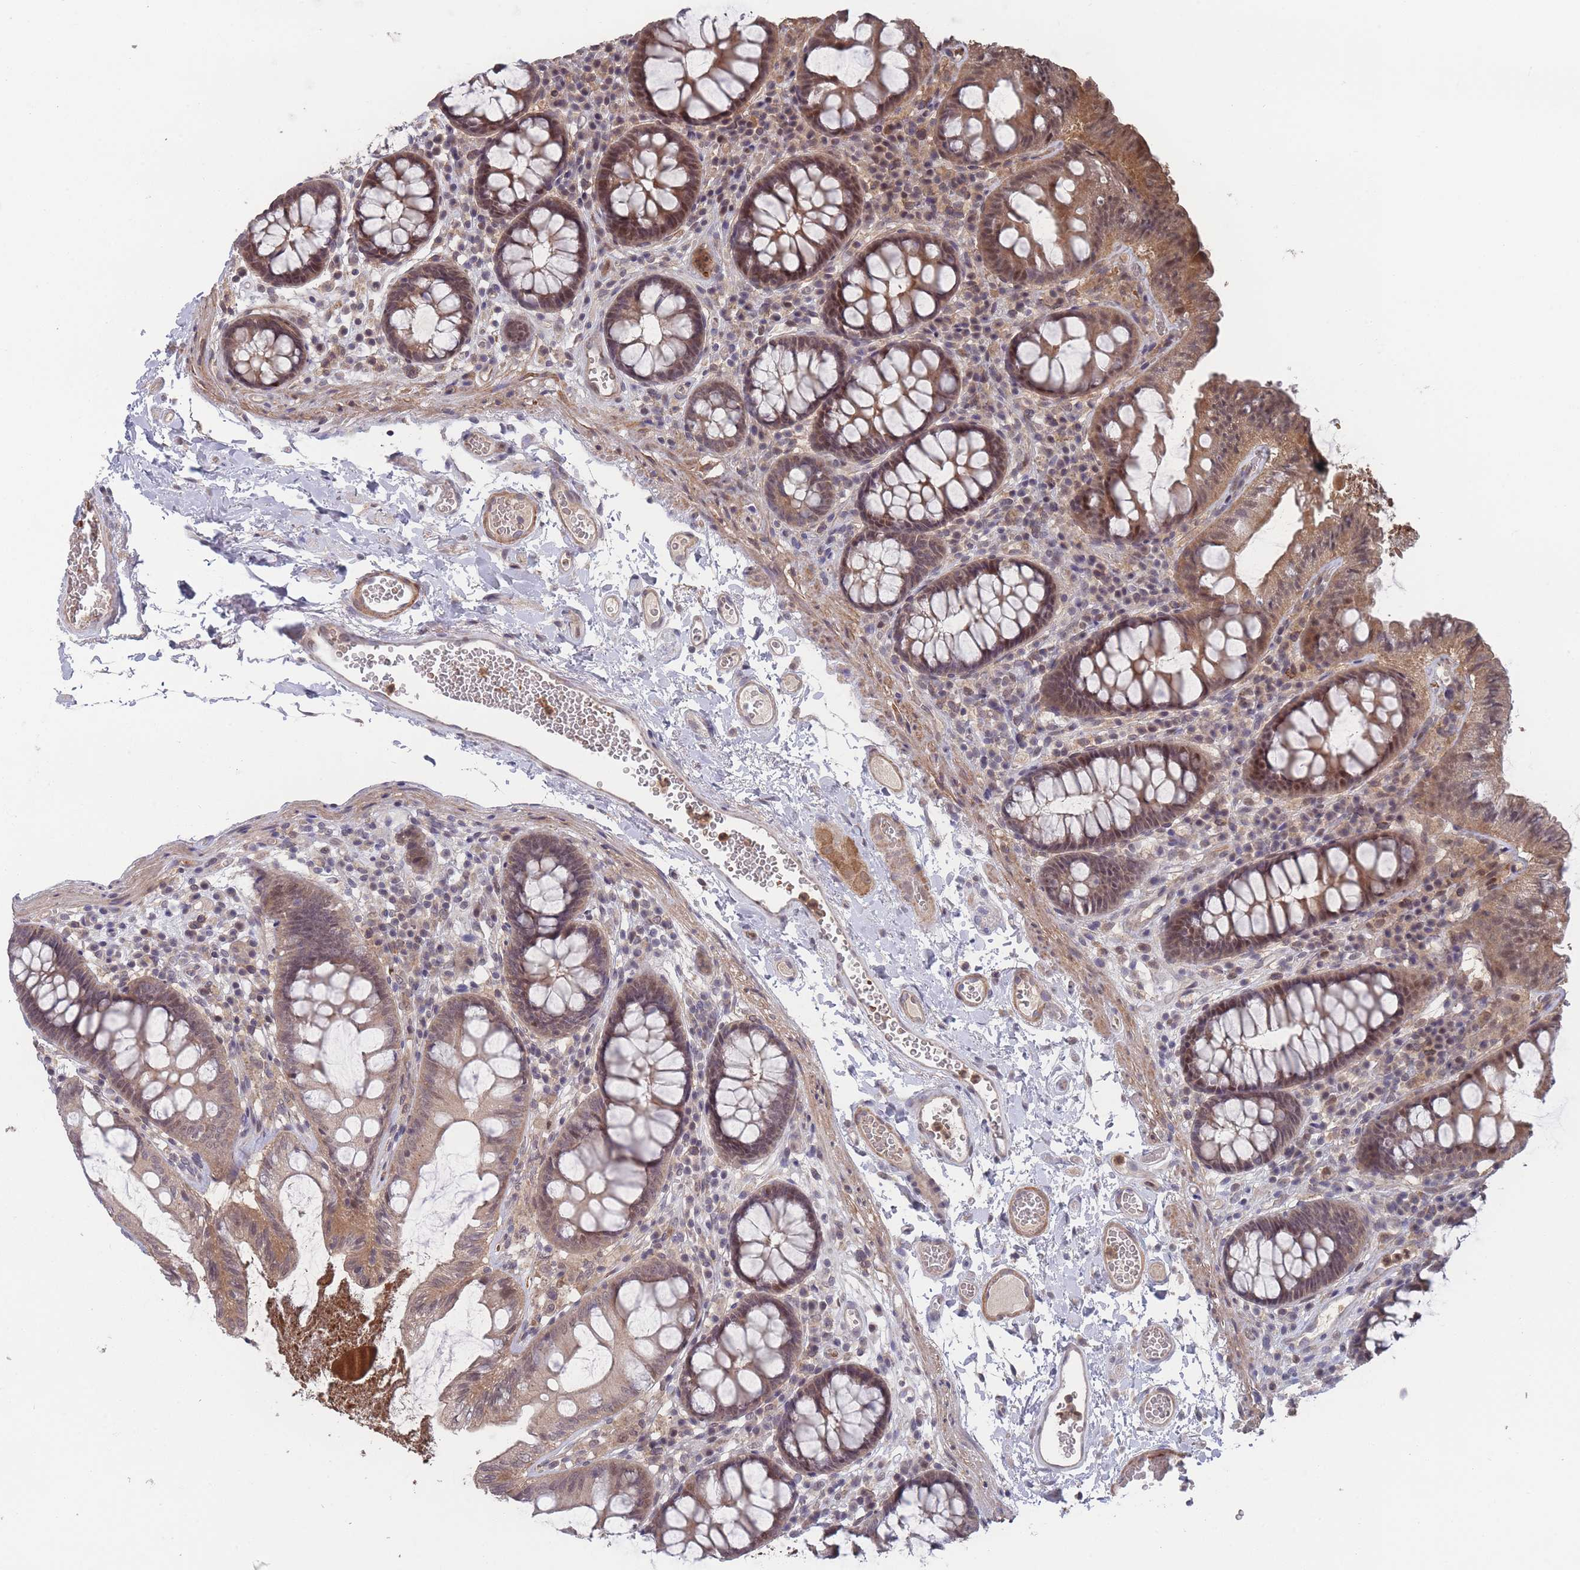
{"staining": {"intensity": "moderate", "quantity": ">75%", "location": "cytoplasmic/membranous"}, "tissue": "colon", "cell_type": "Endothelial cells", "image_type": "normal", "snomed": [{"axis": "morphology", "description": "Normal tissue, NOS"}, {"axis": "topography", "description": "Colon"}], "caption": "Endothelial cells demonstrate medium levels of moderate cytoplasmic/membranous staining in approximately >75% of cells in unremarkable human colon.", "gene": "SF3B1", "patient": {"sex": "male", "age": 84}}